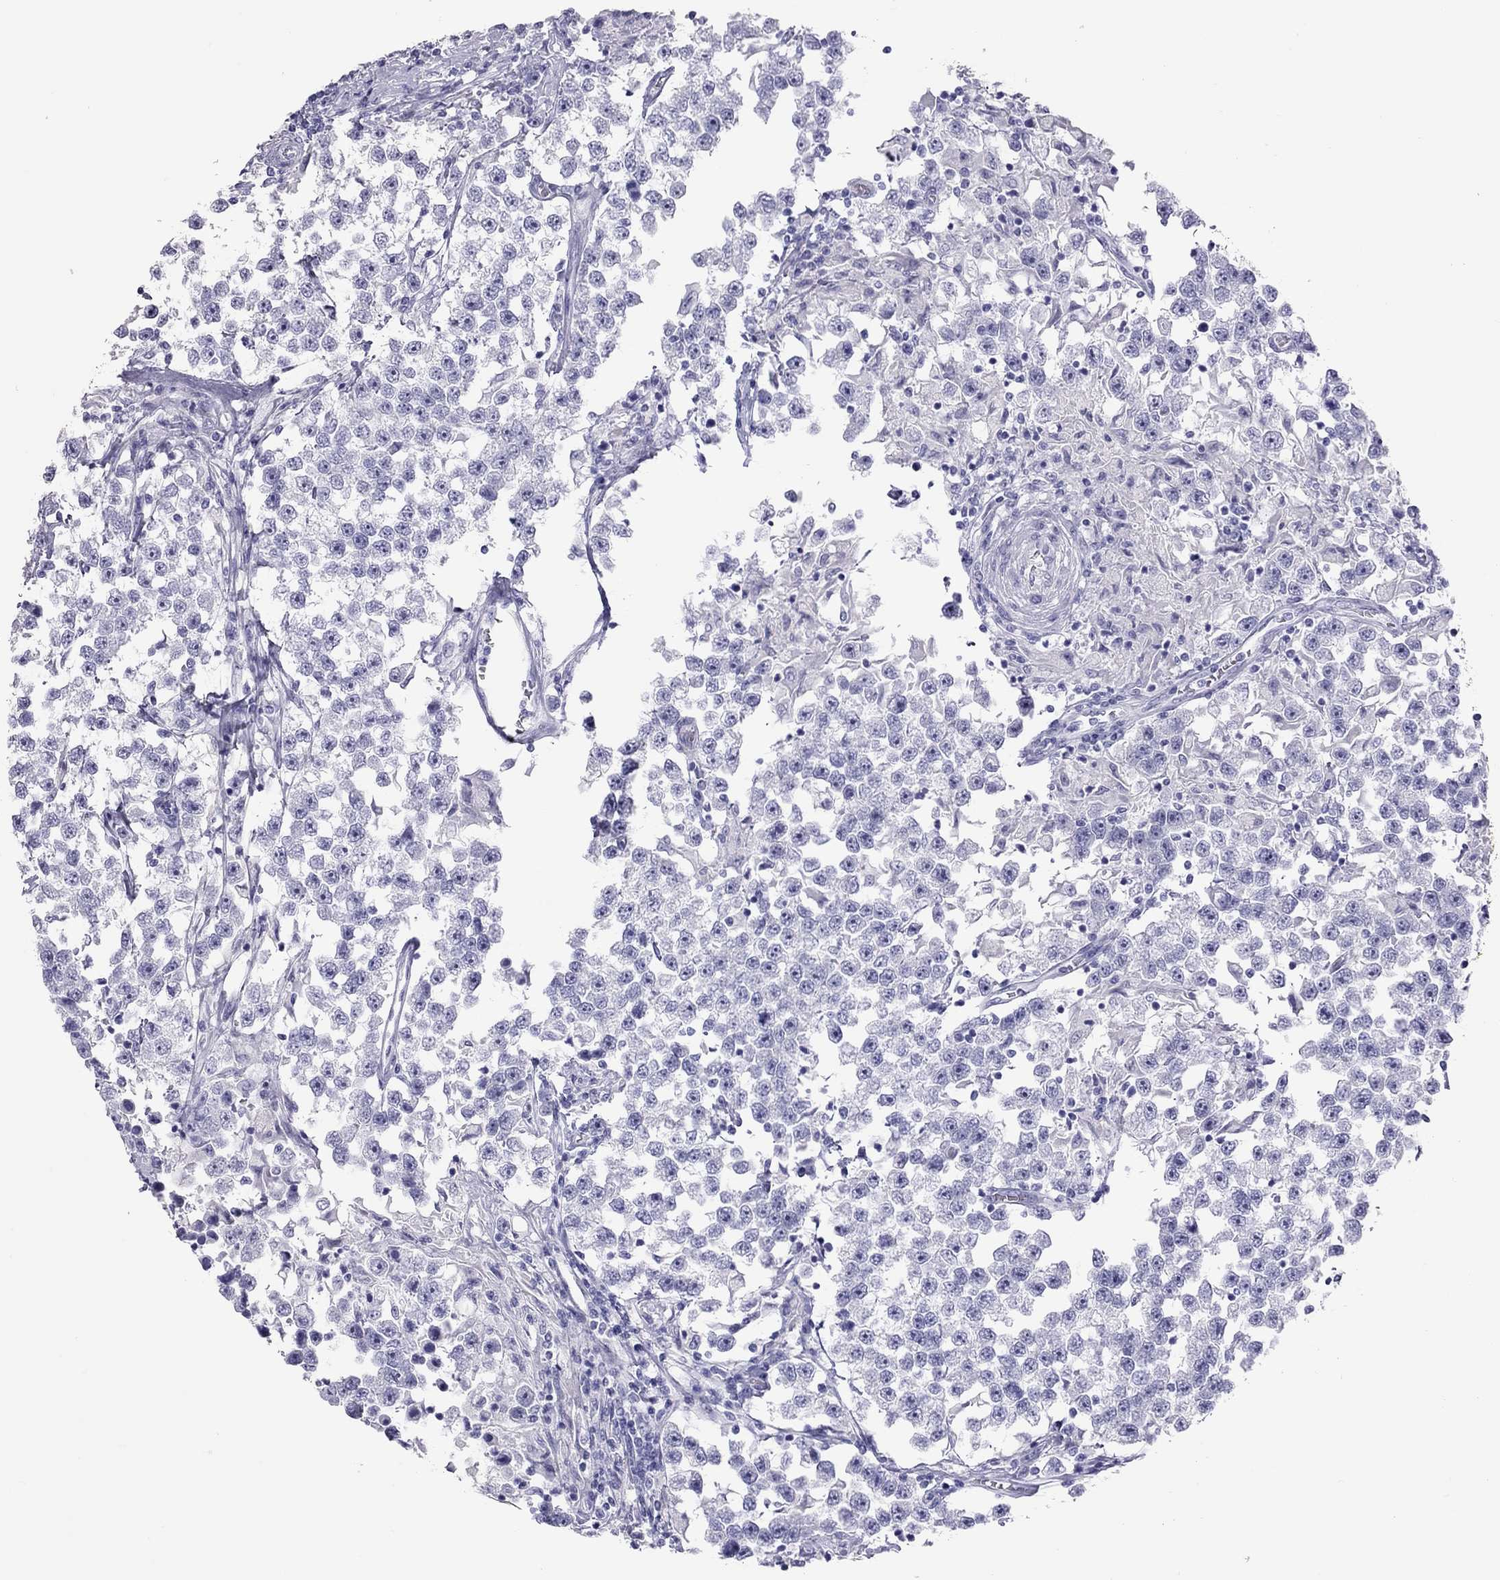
{"staining": {"intensity": "negative", "quantity": "none", "location": "none"}, "tissue": "testis cancer", "cell_type": "Tumor cells", "image_type": "cancer", "snomed": [{"axis": "morphology", "description": "Seminoma, NOS"}, {"axis": "topography", "description": "Testis"}], "caption": "Image shows no significant protein positivity in tumor cells of testis seminoma.", "gene": "STAG3", "patient": {"sex": "male", "age": 46}}